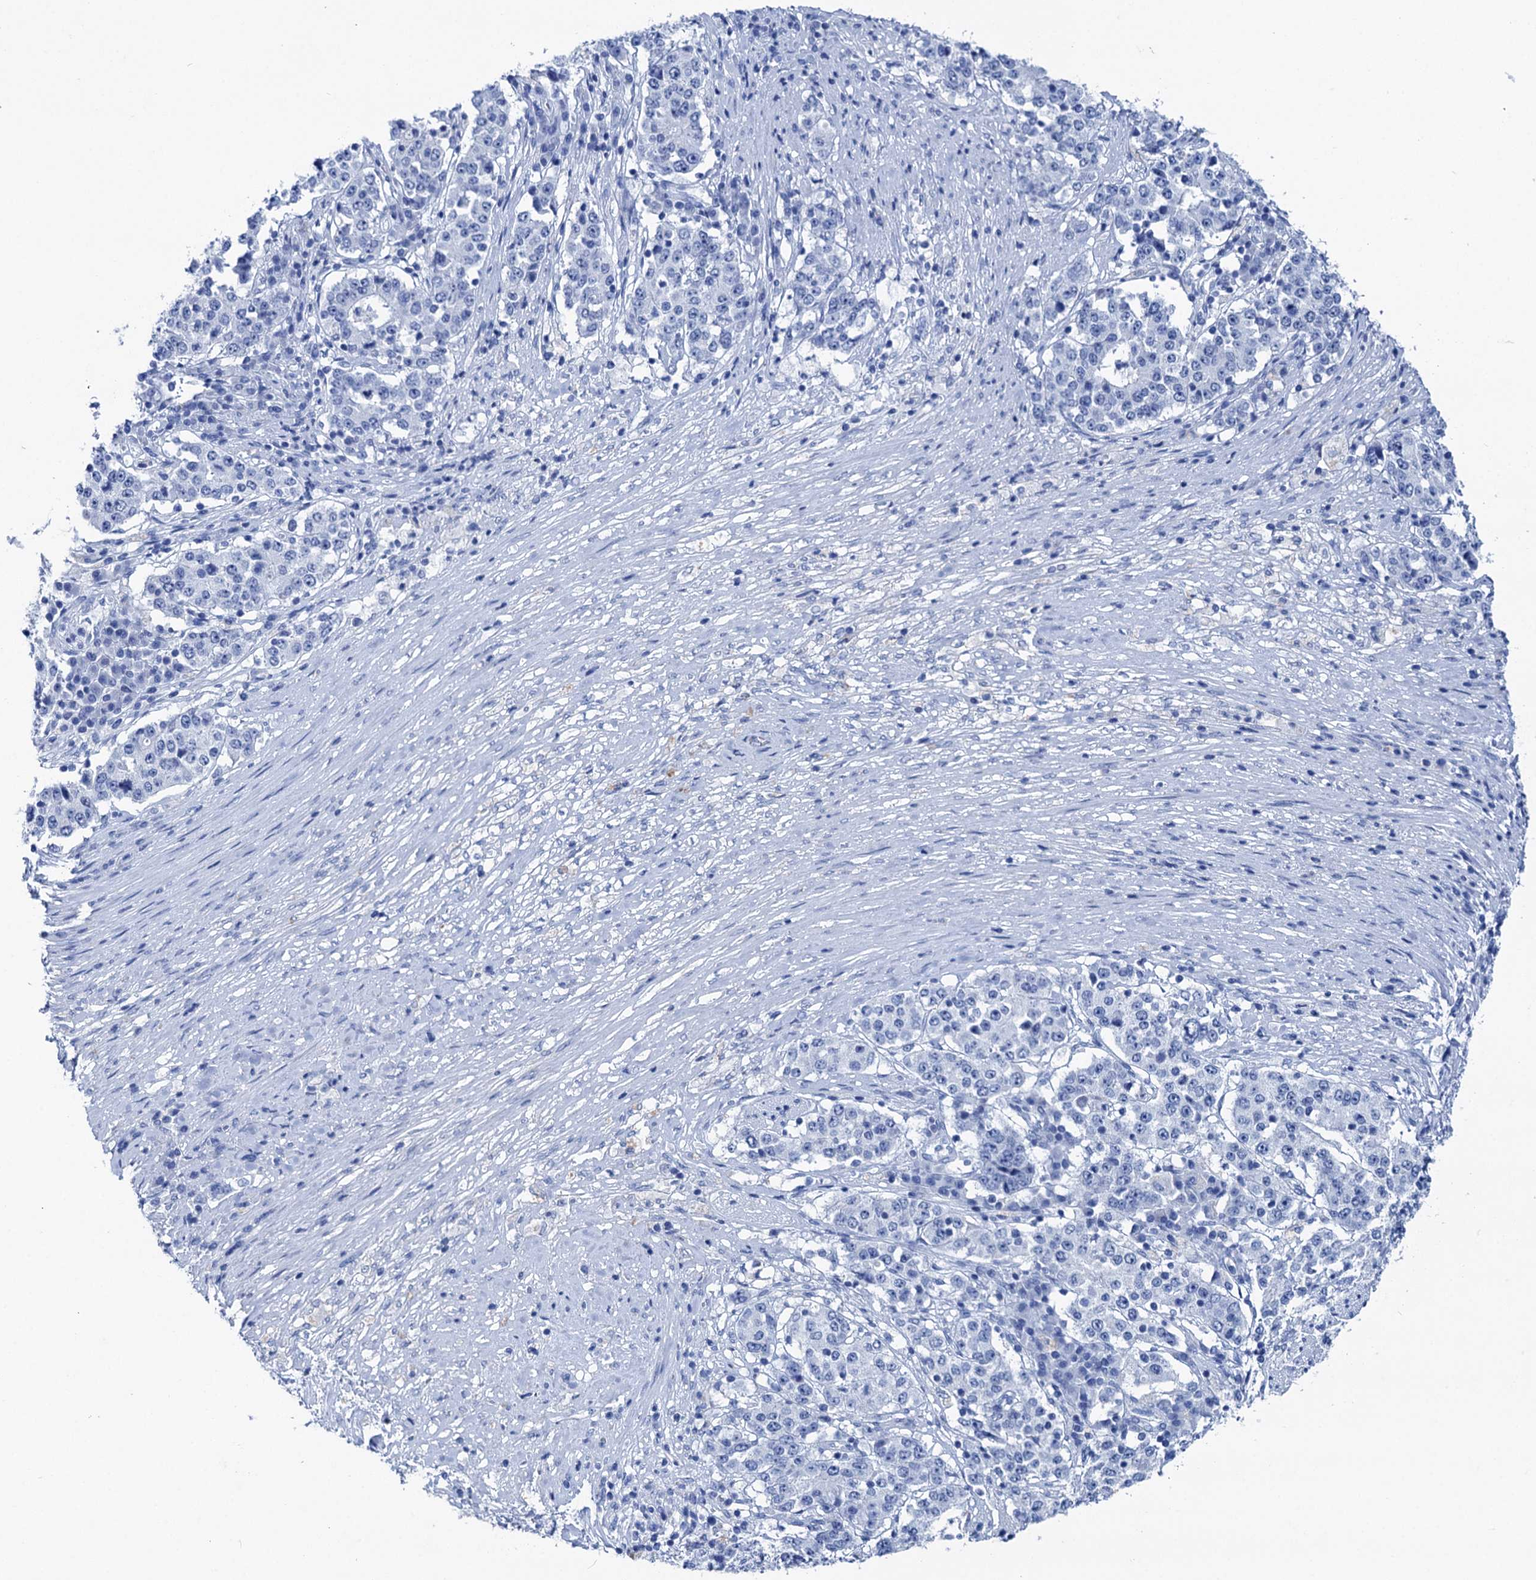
{"staining": {"intensity": "negative", "quantity": "none", "location": "none"}, "tissue": "stomach cancer", "cell_type": "Tumor cells", "image_type": "cancer", "snomed": [{"axis": "morphology", "description": "Adenocarcinoma, NOS"}, {"axis": "topography", "description": "Stomach"}], "caption": "A high-resolution image shows IHC staining of adenocarcinoma (stomach), which displays no significant expression in tumor cells. Nuclei are stained in blue.", "gene": "BRINP1", "patient": {"sex": "male", "age": 59}}